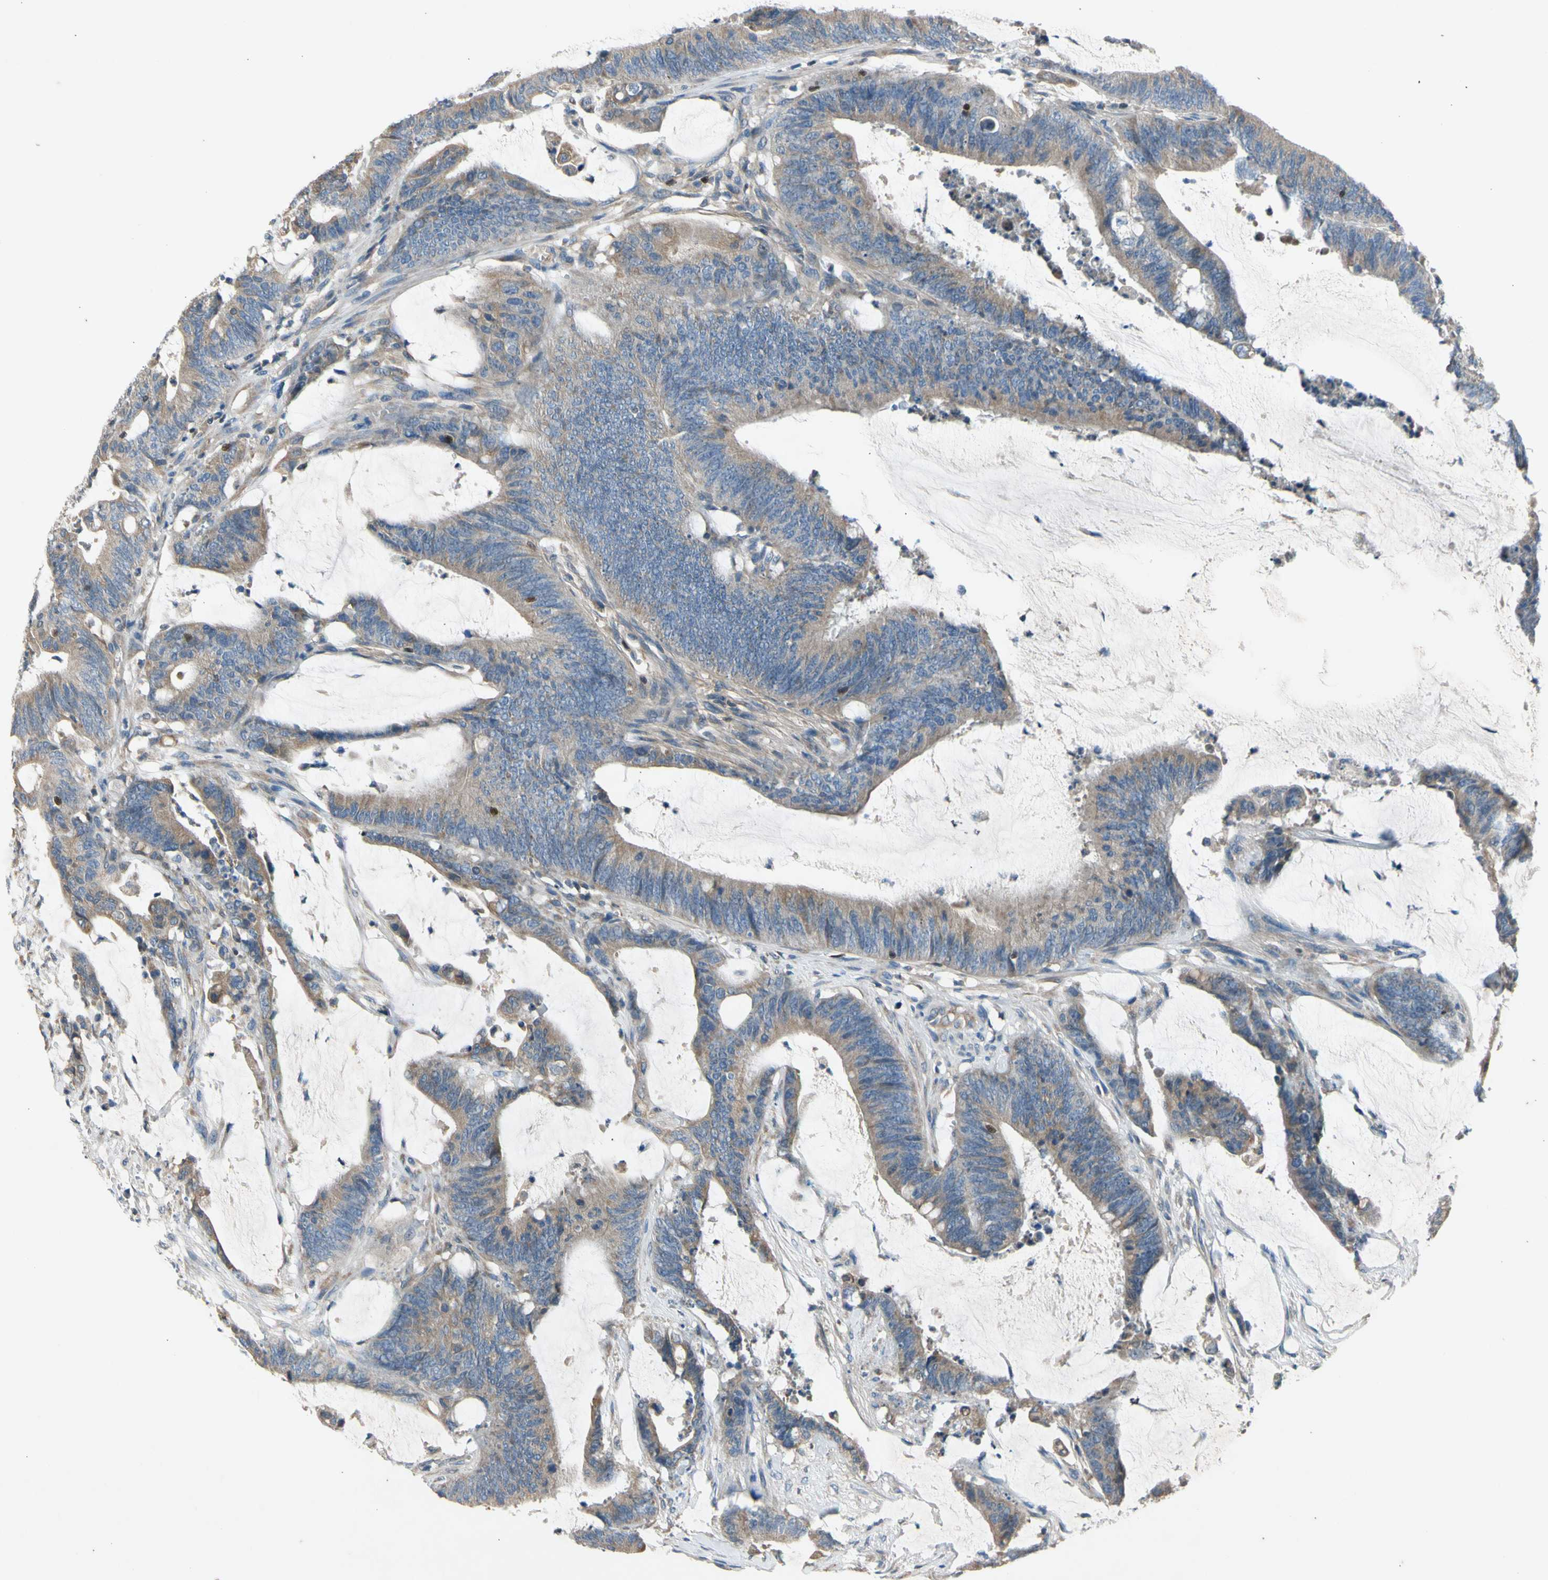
{"staining": {"intensity": "weak", "quantity": ">75%", "location": "cytoplasmic/membranous"}, "tissue": "colorectal cancer", "cell_type": "Tumor cells", "image_type": "cancer", "snomed": [{"axis": "morphology", "description": "Adenocarcinoma, NOS"}, {"axis": "topography", "description": "Rectum"}], "caption": "Colorectal adenocarcinoma stained for a protein shows weak cytoplasmic/membranous positivity in tumor cells.", "gene": "TBX21", "patient": {"sex": "female", "age": 66}}